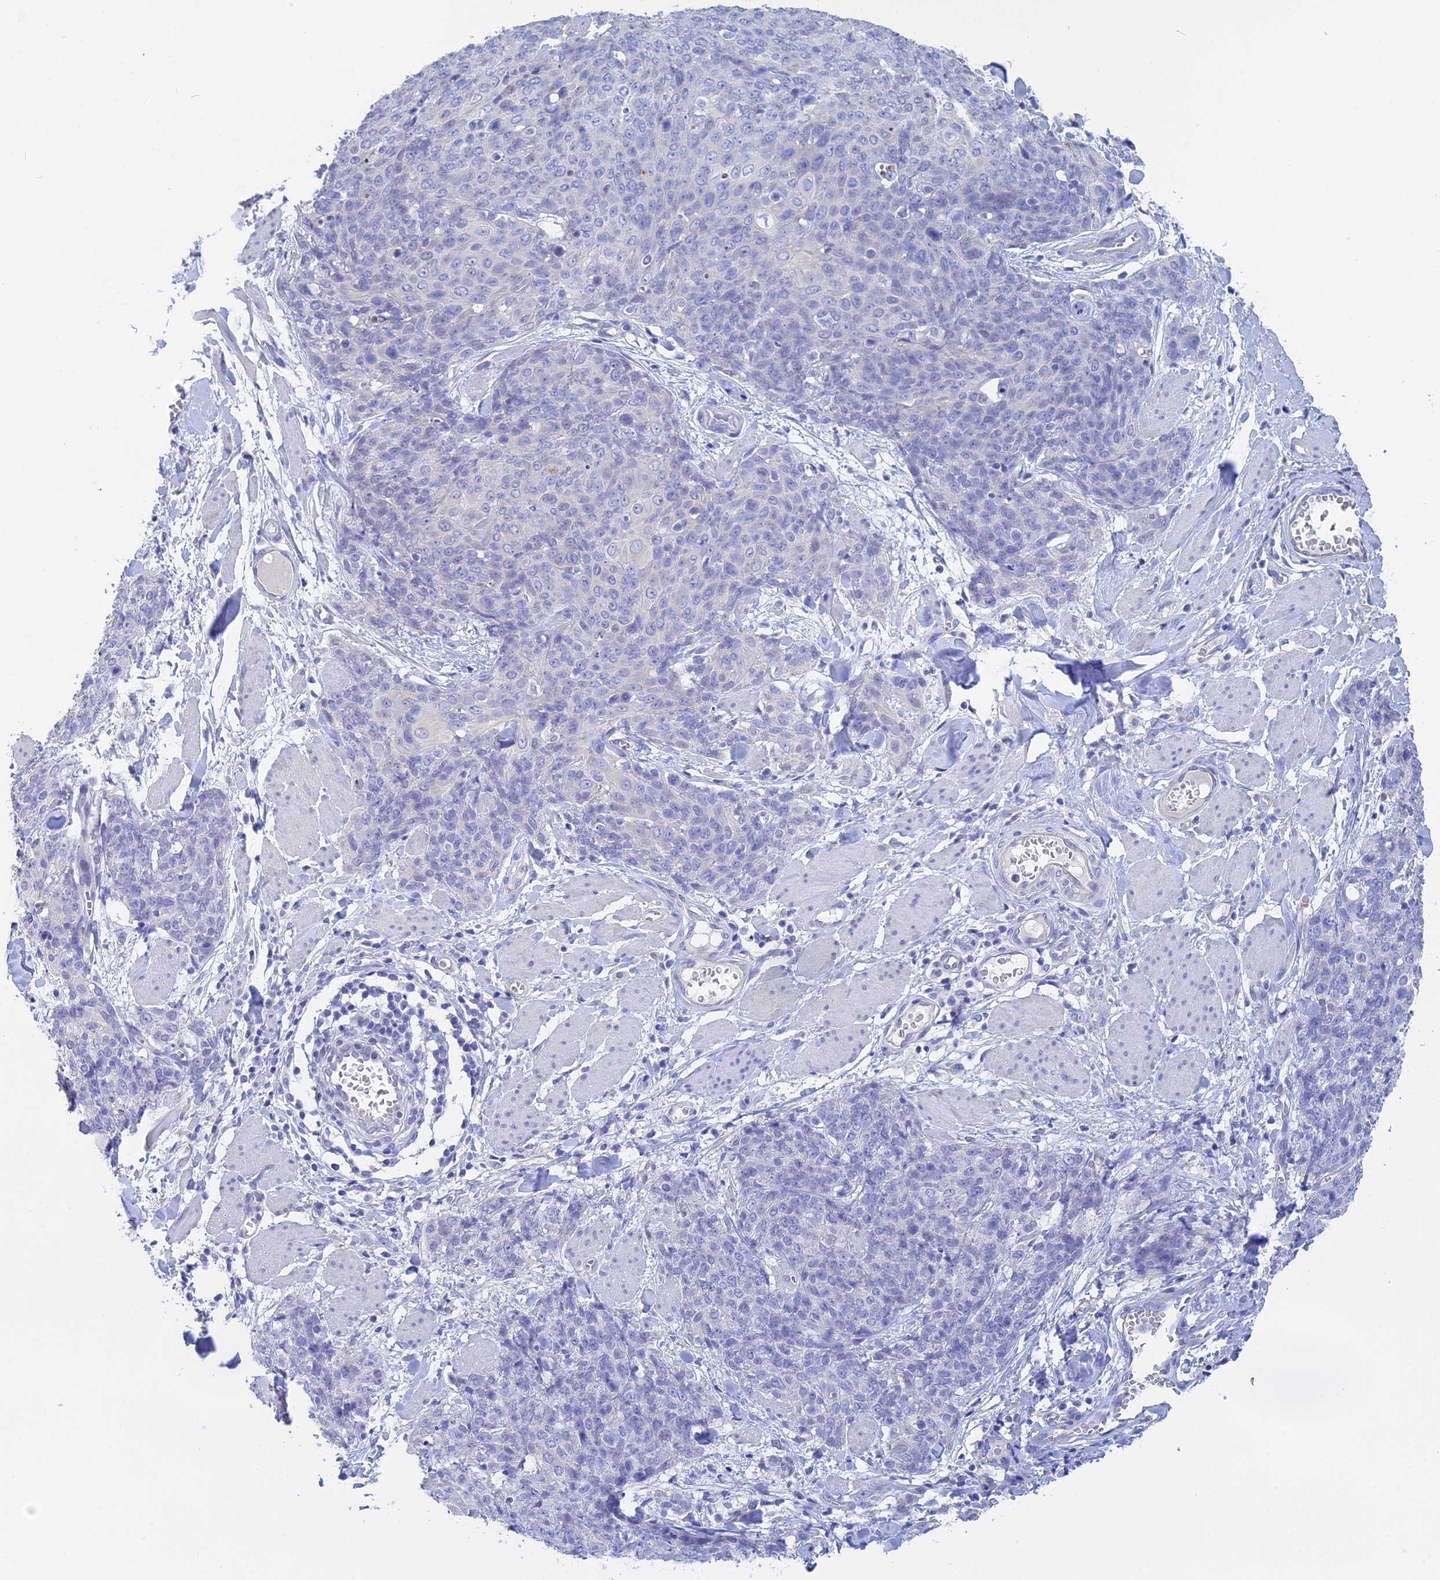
{"staining": {"intensity": "negative", "quantity": "none", "location": "none"}, "tissue": "skin cancer", "cell_type": "Tumor cells", "image_type": "cancer", "snomed": [{"axis": "morphology", "description": "Squamous cell carcinoma, NOS"}, {"axis": "topography", "description": "Skin"}, {"axis": "topography", "description": "Vulva"}], "caption": "The immunohistochemistry (IHC) photomicrograph has no significant staining in tumor cells of skin squamous cell carcinoma tissue.", "gene": "BTBD19", "patient": {"sex": "female", "age": 85}}